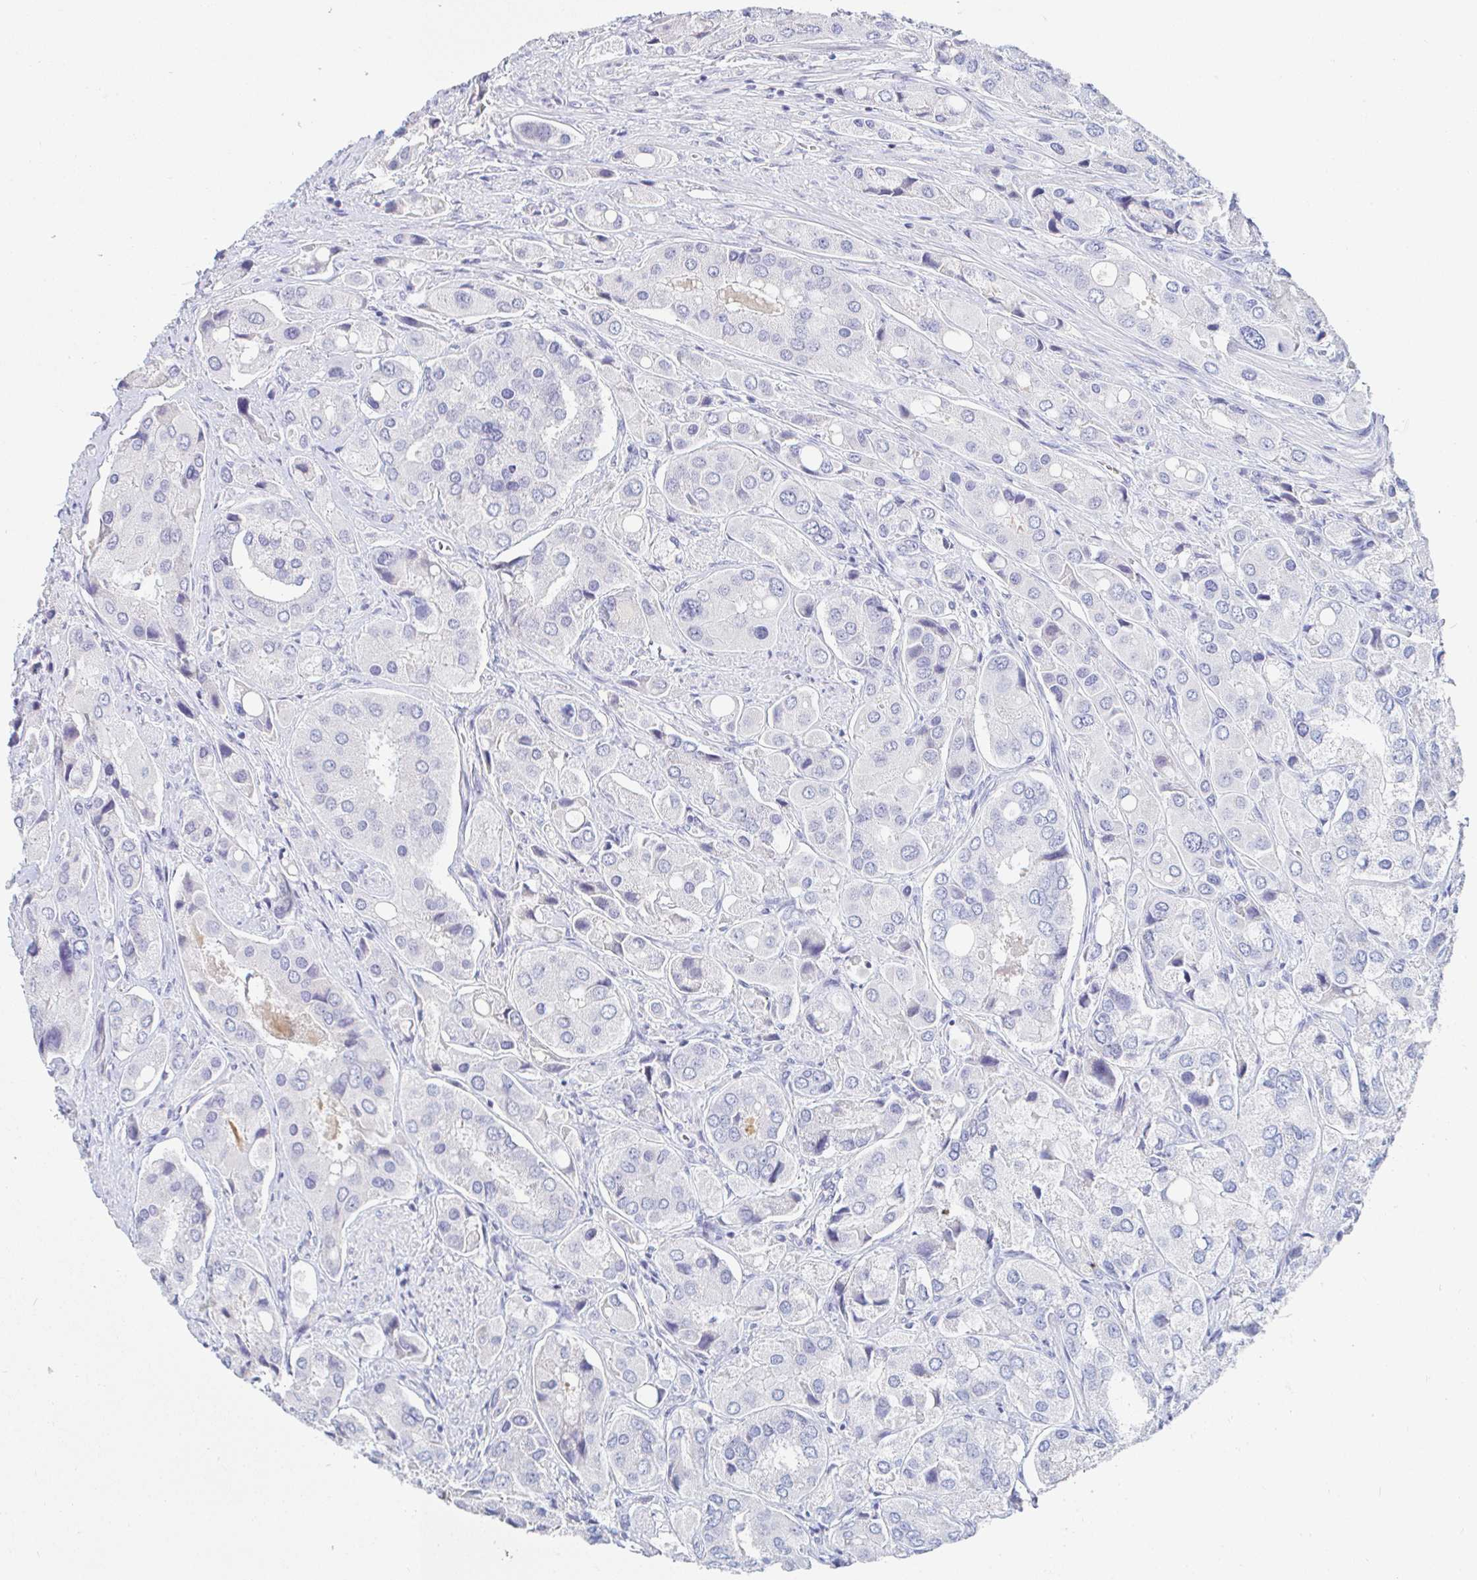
{"staining": {"intensity": "negative", "quantity": "none", "location": "none"}, "tissue": "prostate cancer", "cell_type": "Tumor cells", "image_type": "cancer", "snomed": [{"axis": "morphology", "description": "Adenocarcinoma, Low grade"}, {"axis": "topography", "description": "Prostate"}], "caption": "An image of adenocarcinoma (low-grade) (prostate) stained for a protein shows no brown staining in tumor cells.", "gene": "TEX44", "patient": {"sex": "male", "age": 69}}